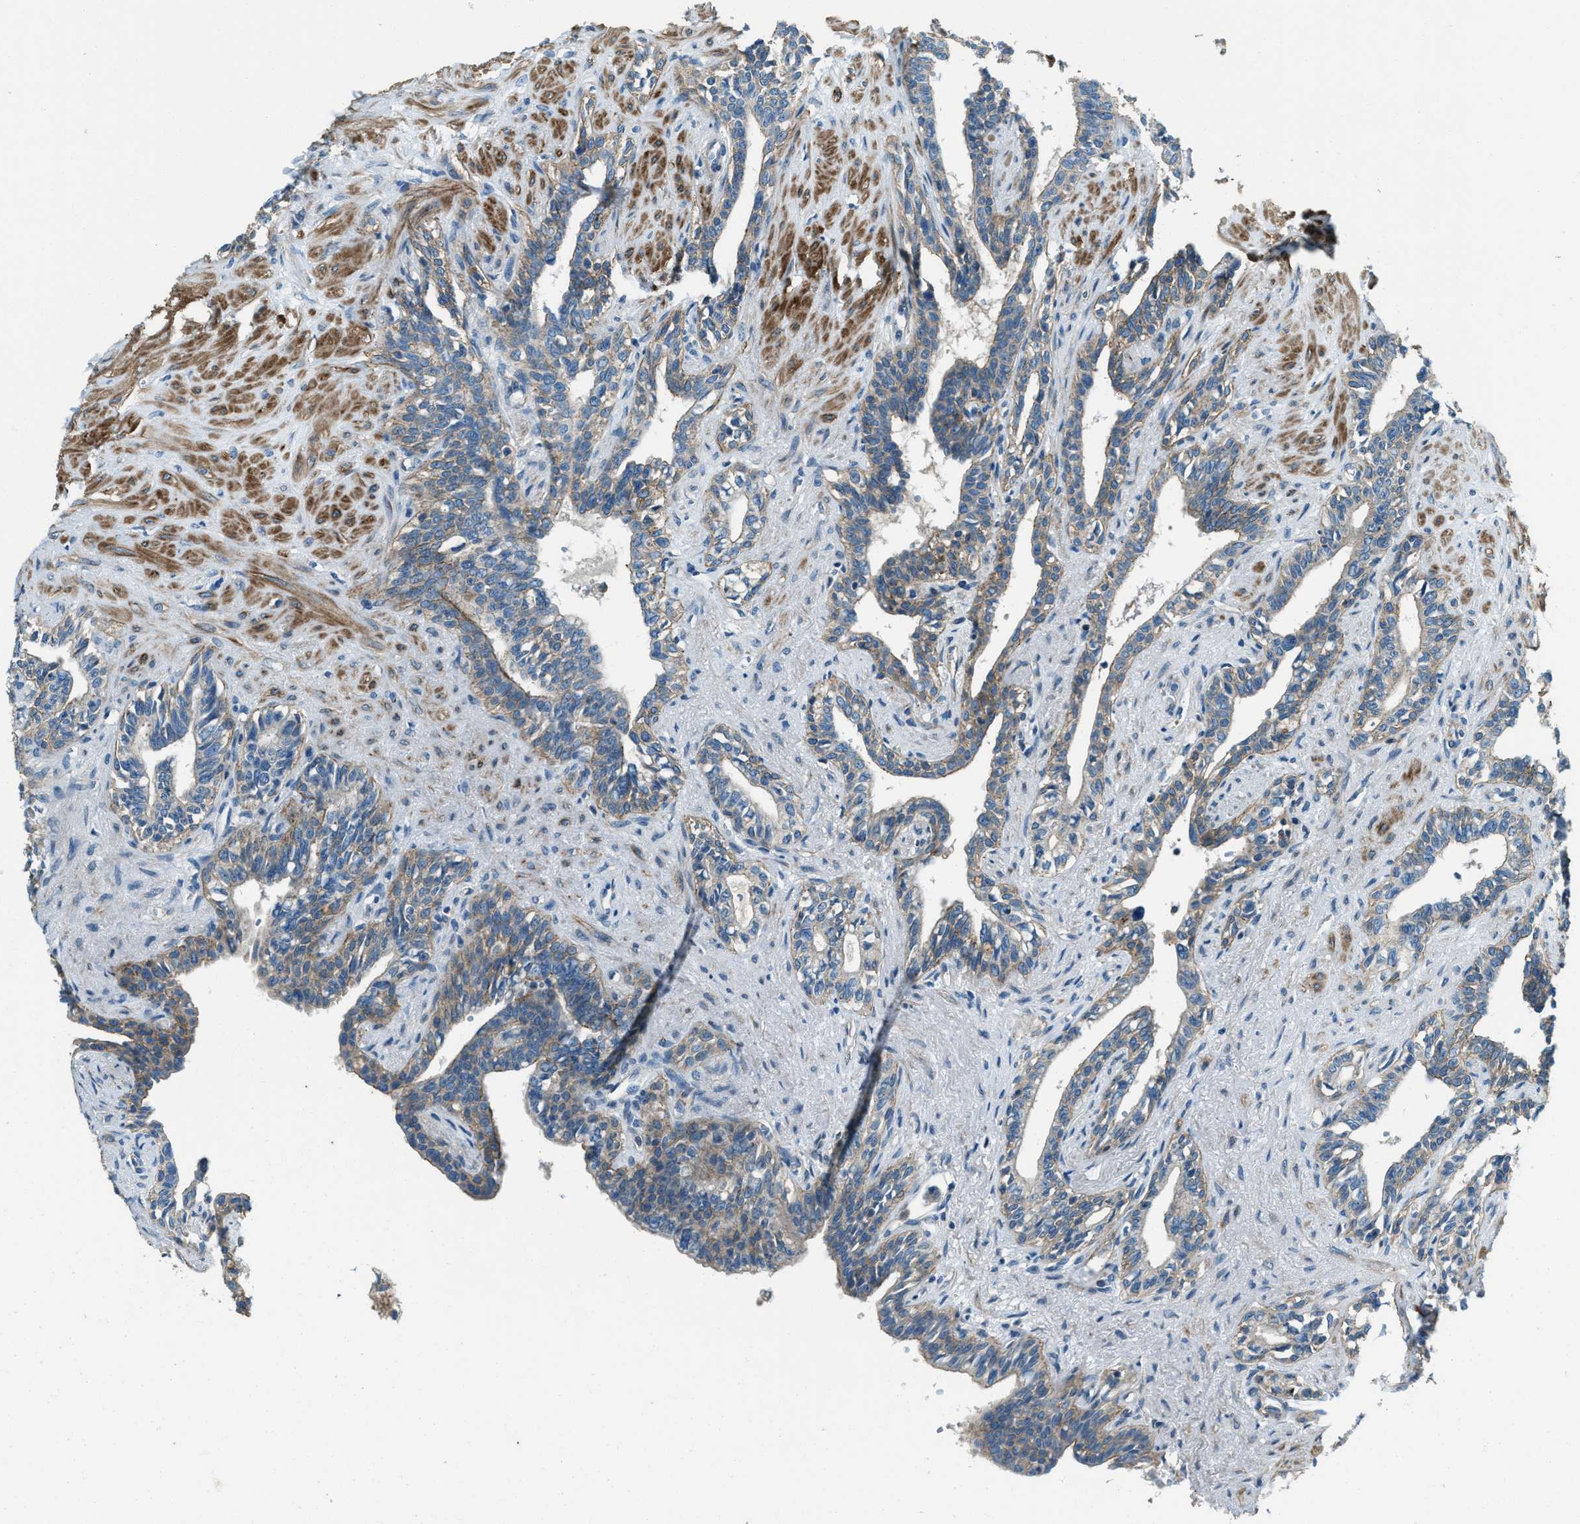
{"staining": {"intensity": "moderate", "quantity": "25%-75%", "location": "cytoplasmic/membranous"}, "tissue": "seminal vesicle", "cell_type": "Glandular cells", "image_type": "normal", "snomed": [{"axis": "morphology", "description": "Normal tissue, NOS"}, {"axis": "morphology", "description": "Adenocarcinoma, High grade"}, {"axis": "topography", "description": "Prostate"}, {"axis": "topography", "description": "Seminal veicle"}], "caption": "Normal seminal vesicle demonstrates moderate cytoplasmic/membranous expression in about 25%-75% of glandular cells, visualized by immunohistochemistry.", "gene": "SVIL", "patient": {"sex": "male", "age": 55}}